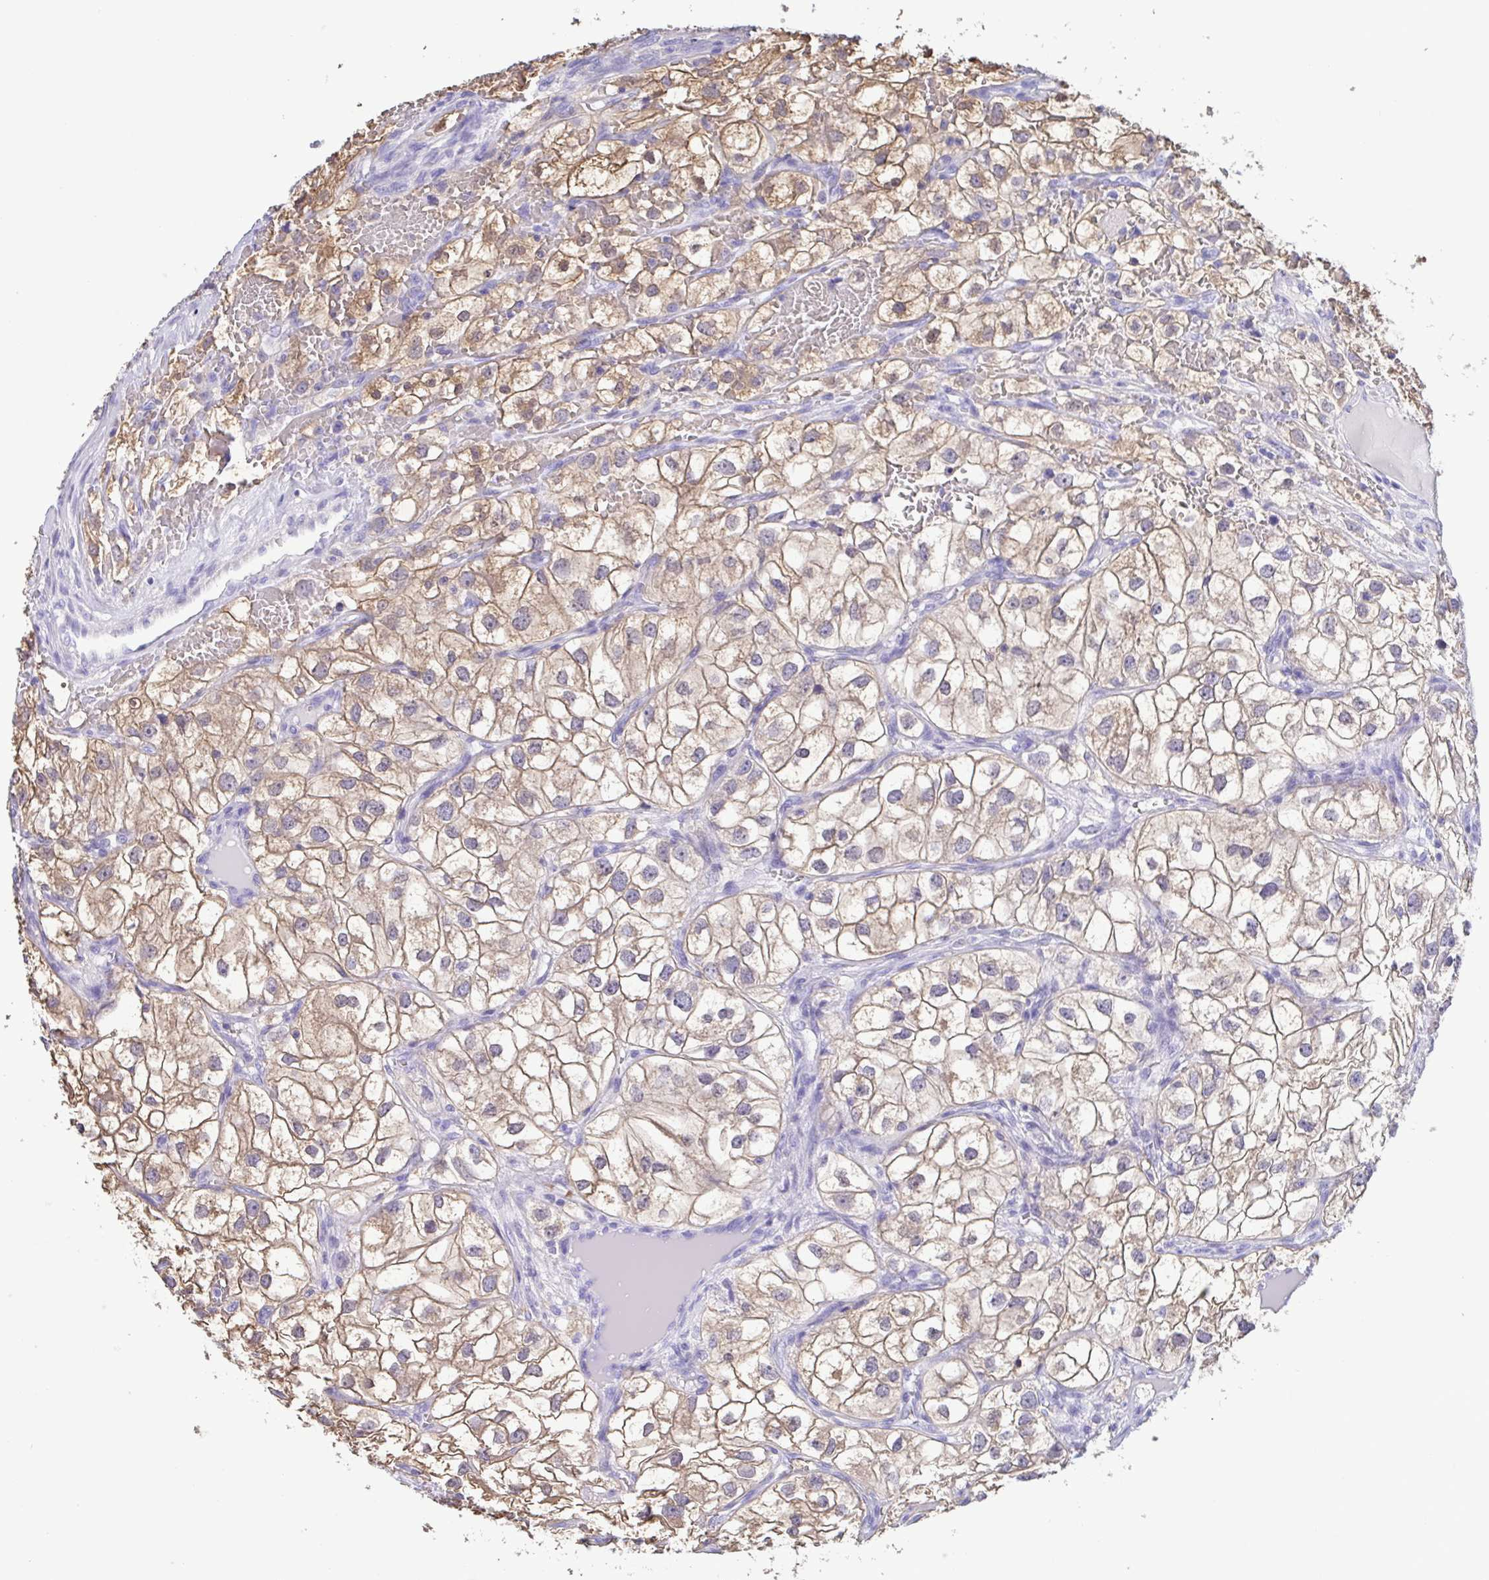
{"staining": {"intensity": "moderate", "quantity": ">75%", "location": "cytoplasmic/membranous"}, "tissue": "renal cancer", "cell_type": "Tumor cells", "image_type": "cancer", "snomed": [{"axis": "morphology", "description": "Adenocarcinoma, NOS"}, {"axis": "topography", "description": "Kidney"}], "caption": "Renal adenocarcinoma tissue demonstrates moderate cytoplasmic/membranous staining in approximately >75% of tumor cells, visualized by immunohistochemistry.", "gene": "LDHC", "patient": {"sex": "male", "age": 59}}